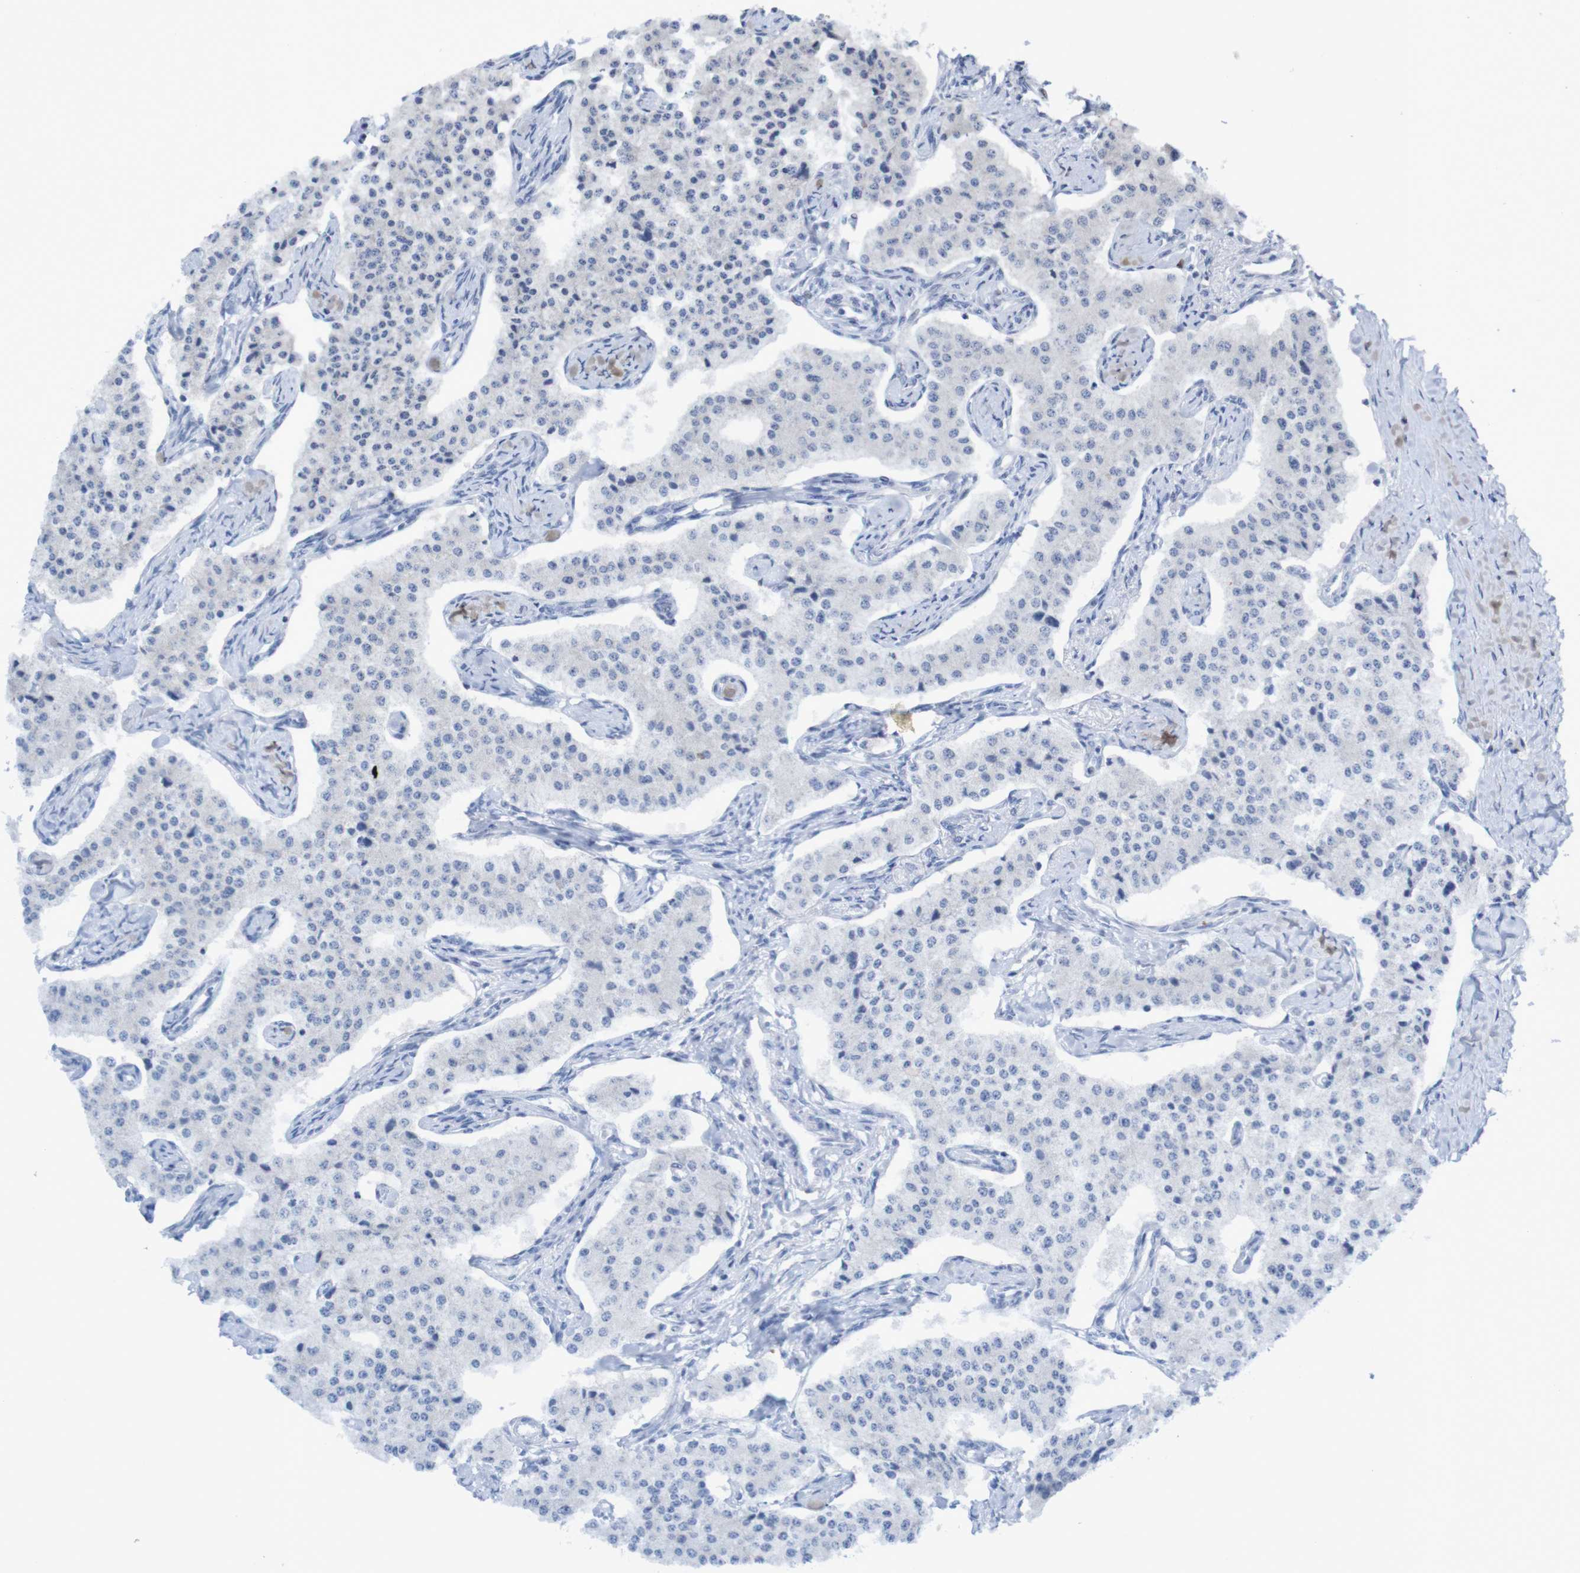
{"staining": {"intensity": "negative", "quantity": "none", "location": "none"}, "tissue": "carcinoid", "cell_type": "Tumor cells", "image_type": "cancer", "snomed": [{"axis": "morphology", "description": "Carcinoid, malignant, NOS"}, {"axis": "topography", "description": "Colon"}], "caption": "A high-resolution histopathology image shows IHC staining of carcinoid (malignant), which exhibits no significant positivity in tumor cells.", "gene": "ITLN1", "patient": {"sex": "female", "age": 52}}